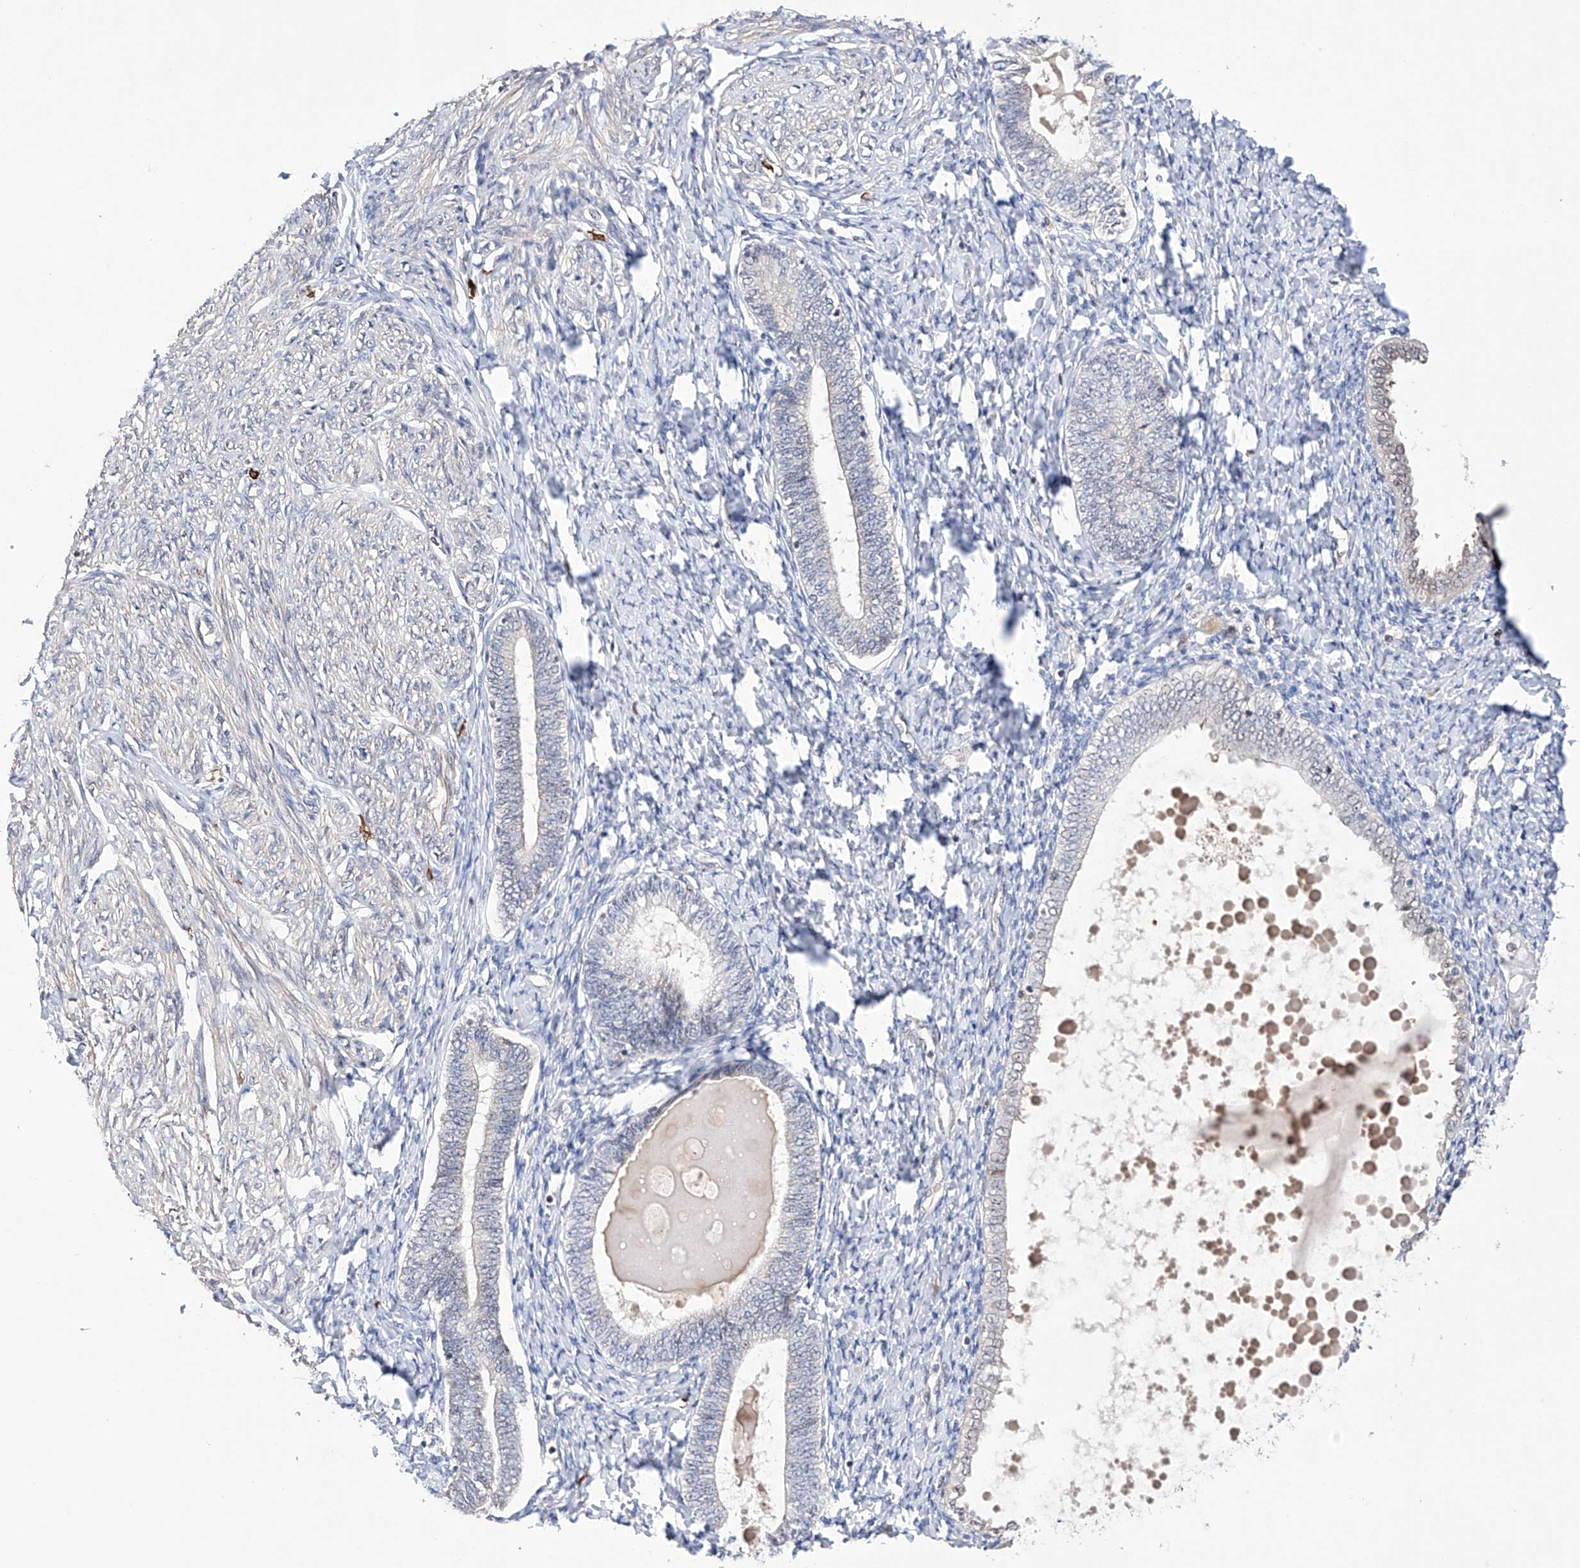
{"staining": {"intensity": "negative", "quantity": "none", "location": "none"}, "tissue": "endometrium", "cell_type": "Cells in endometrial stroma", "image_type": "normal", "snomed": [{"axis": "morphology", "description": "Normal tissue, NOS"}, {"axis": "topography", "description": "Endometrium"}], "caption": "Human endometrium stained for a protein using immunohistochemistry shows no positivity in cells in endometrial stroma.", "gene": "AFG1L", "patient": {"sex": "female", "age": 72}}